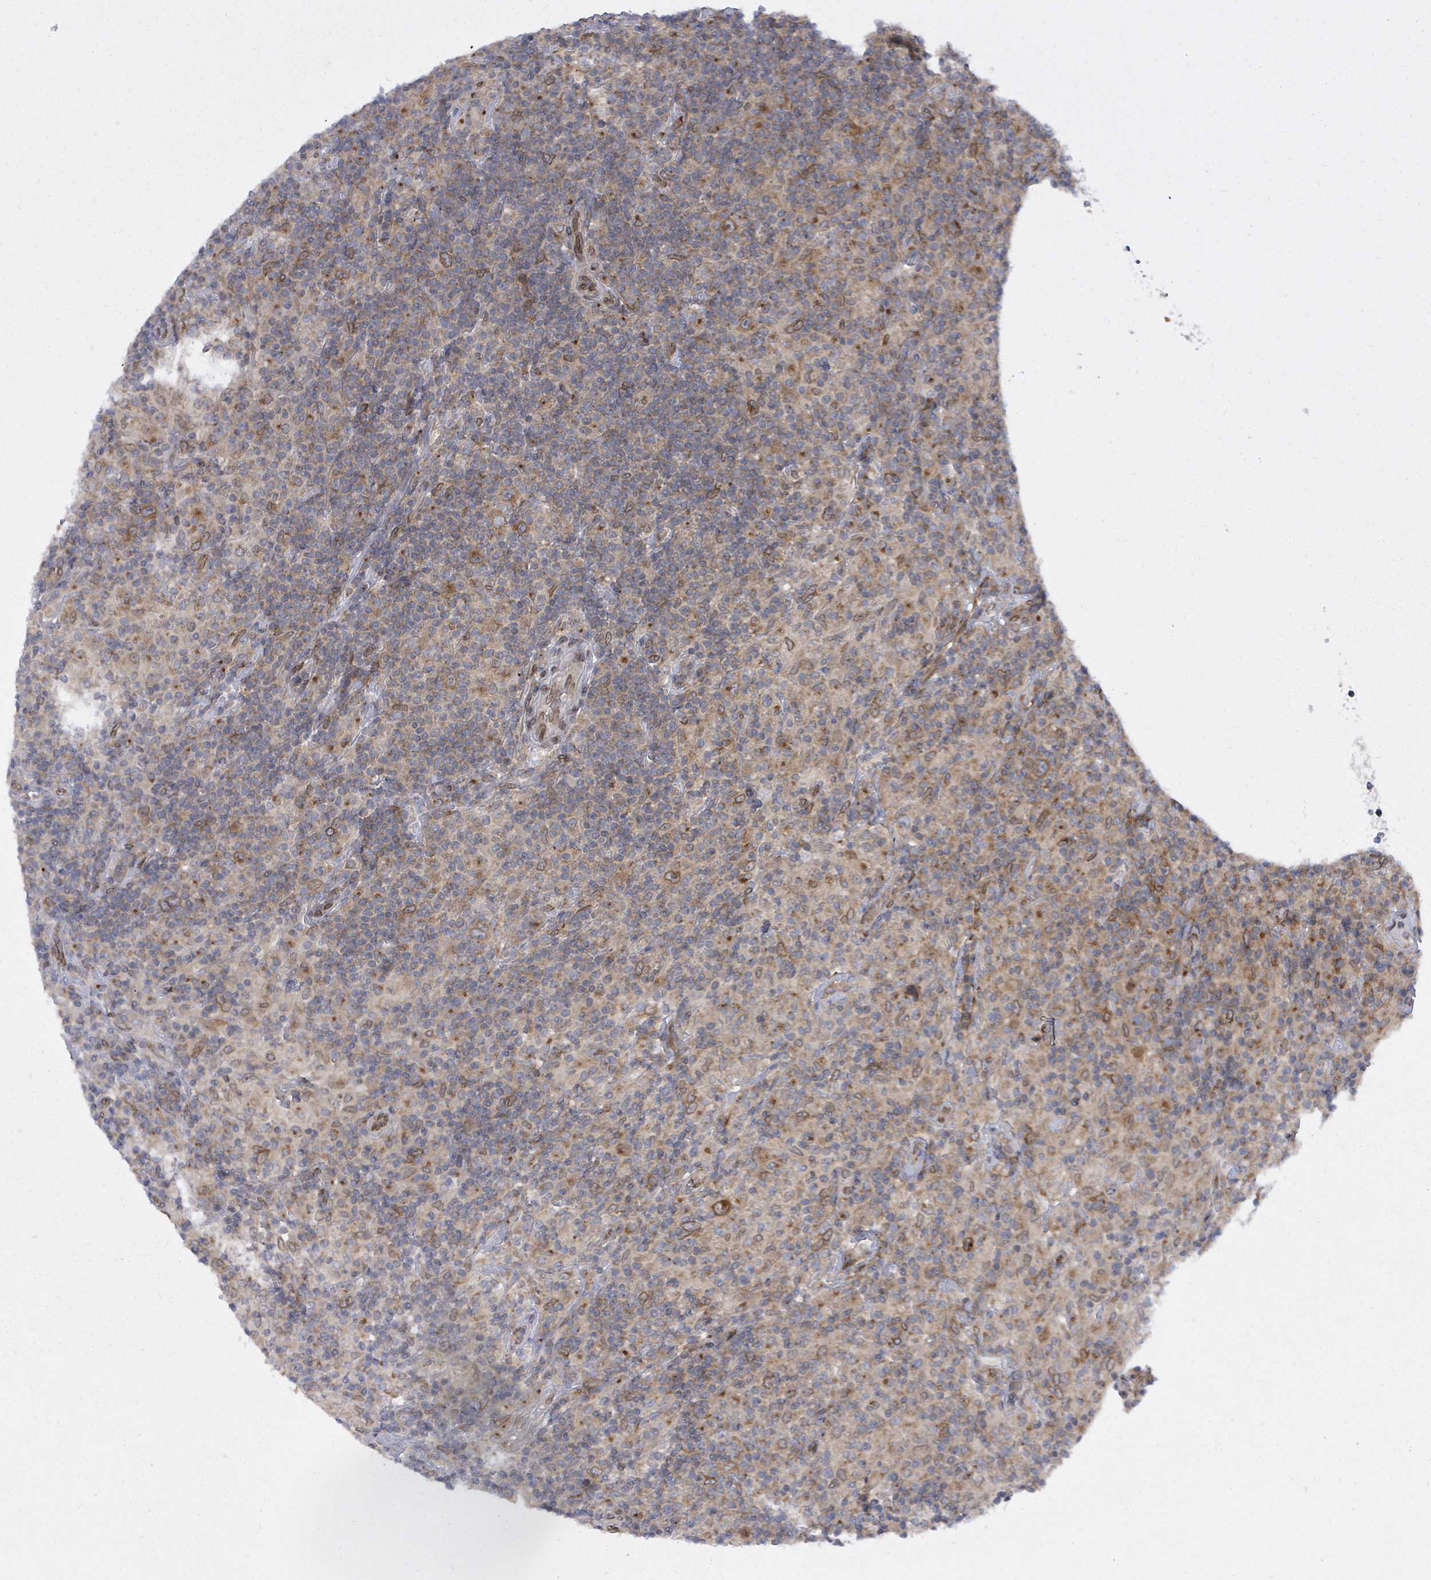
{"staining": {"intensity": "moderate", "quantity": ">75%", "location": "cytoplasmic/membranous"}, "tissue": "lymphoma", "cell_type": "Tumor cells", "image_type": "cancer", "snomed": [{"axis": "morphology", "description": "Hodgkin's disease, NOS"}, {"axis": "topography", "description": "Lymph node"}], "caption": "Moderate cytoplasmic/membranous protein expression is present in about >75% of tumor cells in Hodgkin's disease. The protein of interest is shown in brown color, while the nuclei are stained blue.", "gene": "ARFGAP1", "patient": {"sex": "male", "age": 70}}